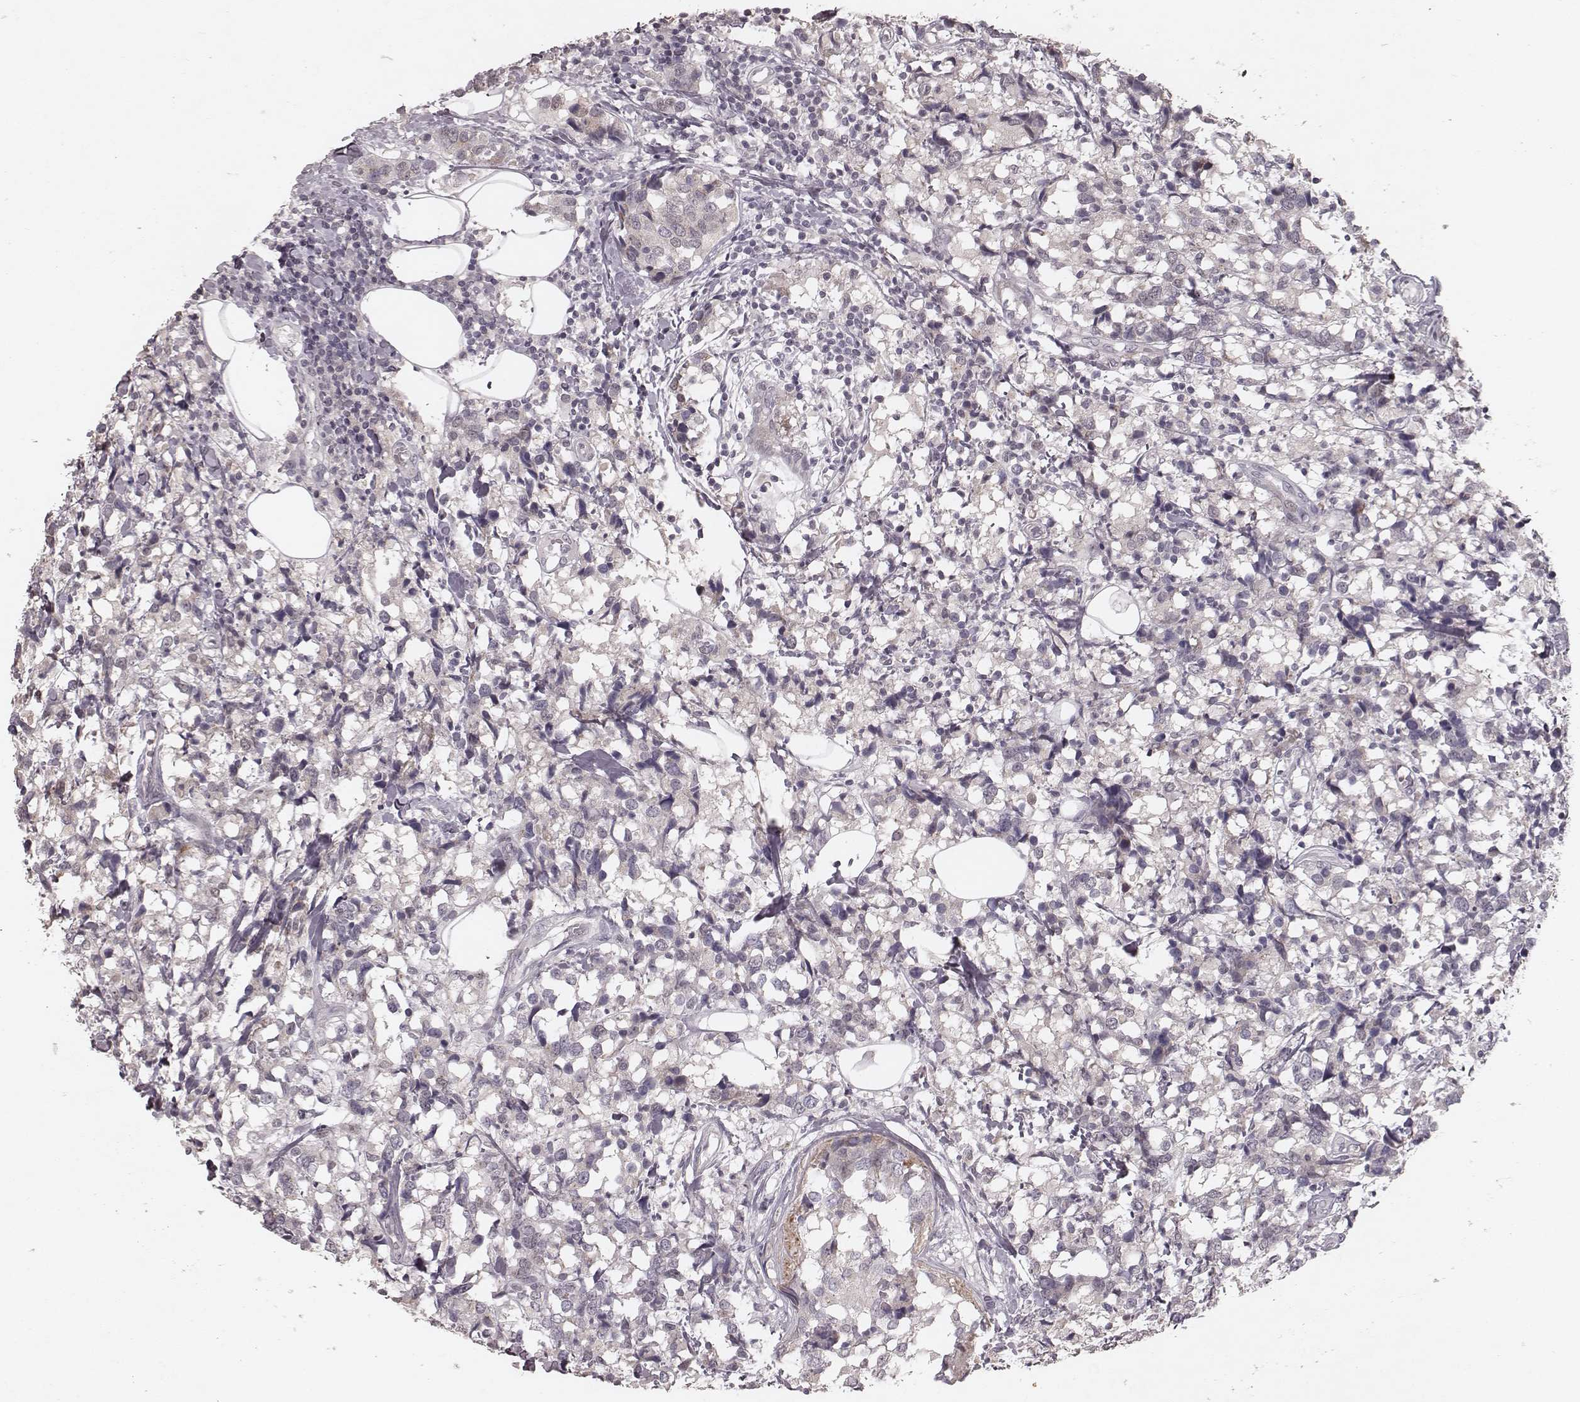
{"staining": {"intensity": "negative", "quantity": "none", "location": "none"}, "tissue": "breast cancer", "cell_type": "Tumor cells", "image_type": "cancer", "snomed": [{"axis": "morphology", "description": "Lobular carcinoma"}, {"axis": "topography", "description": "Breast"}], "caption": "The histopathology image demonstrates no staining of tumor cells in lobular carcinoma (breast).", "gene": "FAM13B", "patient": {"sex": "female", "age": 59}}